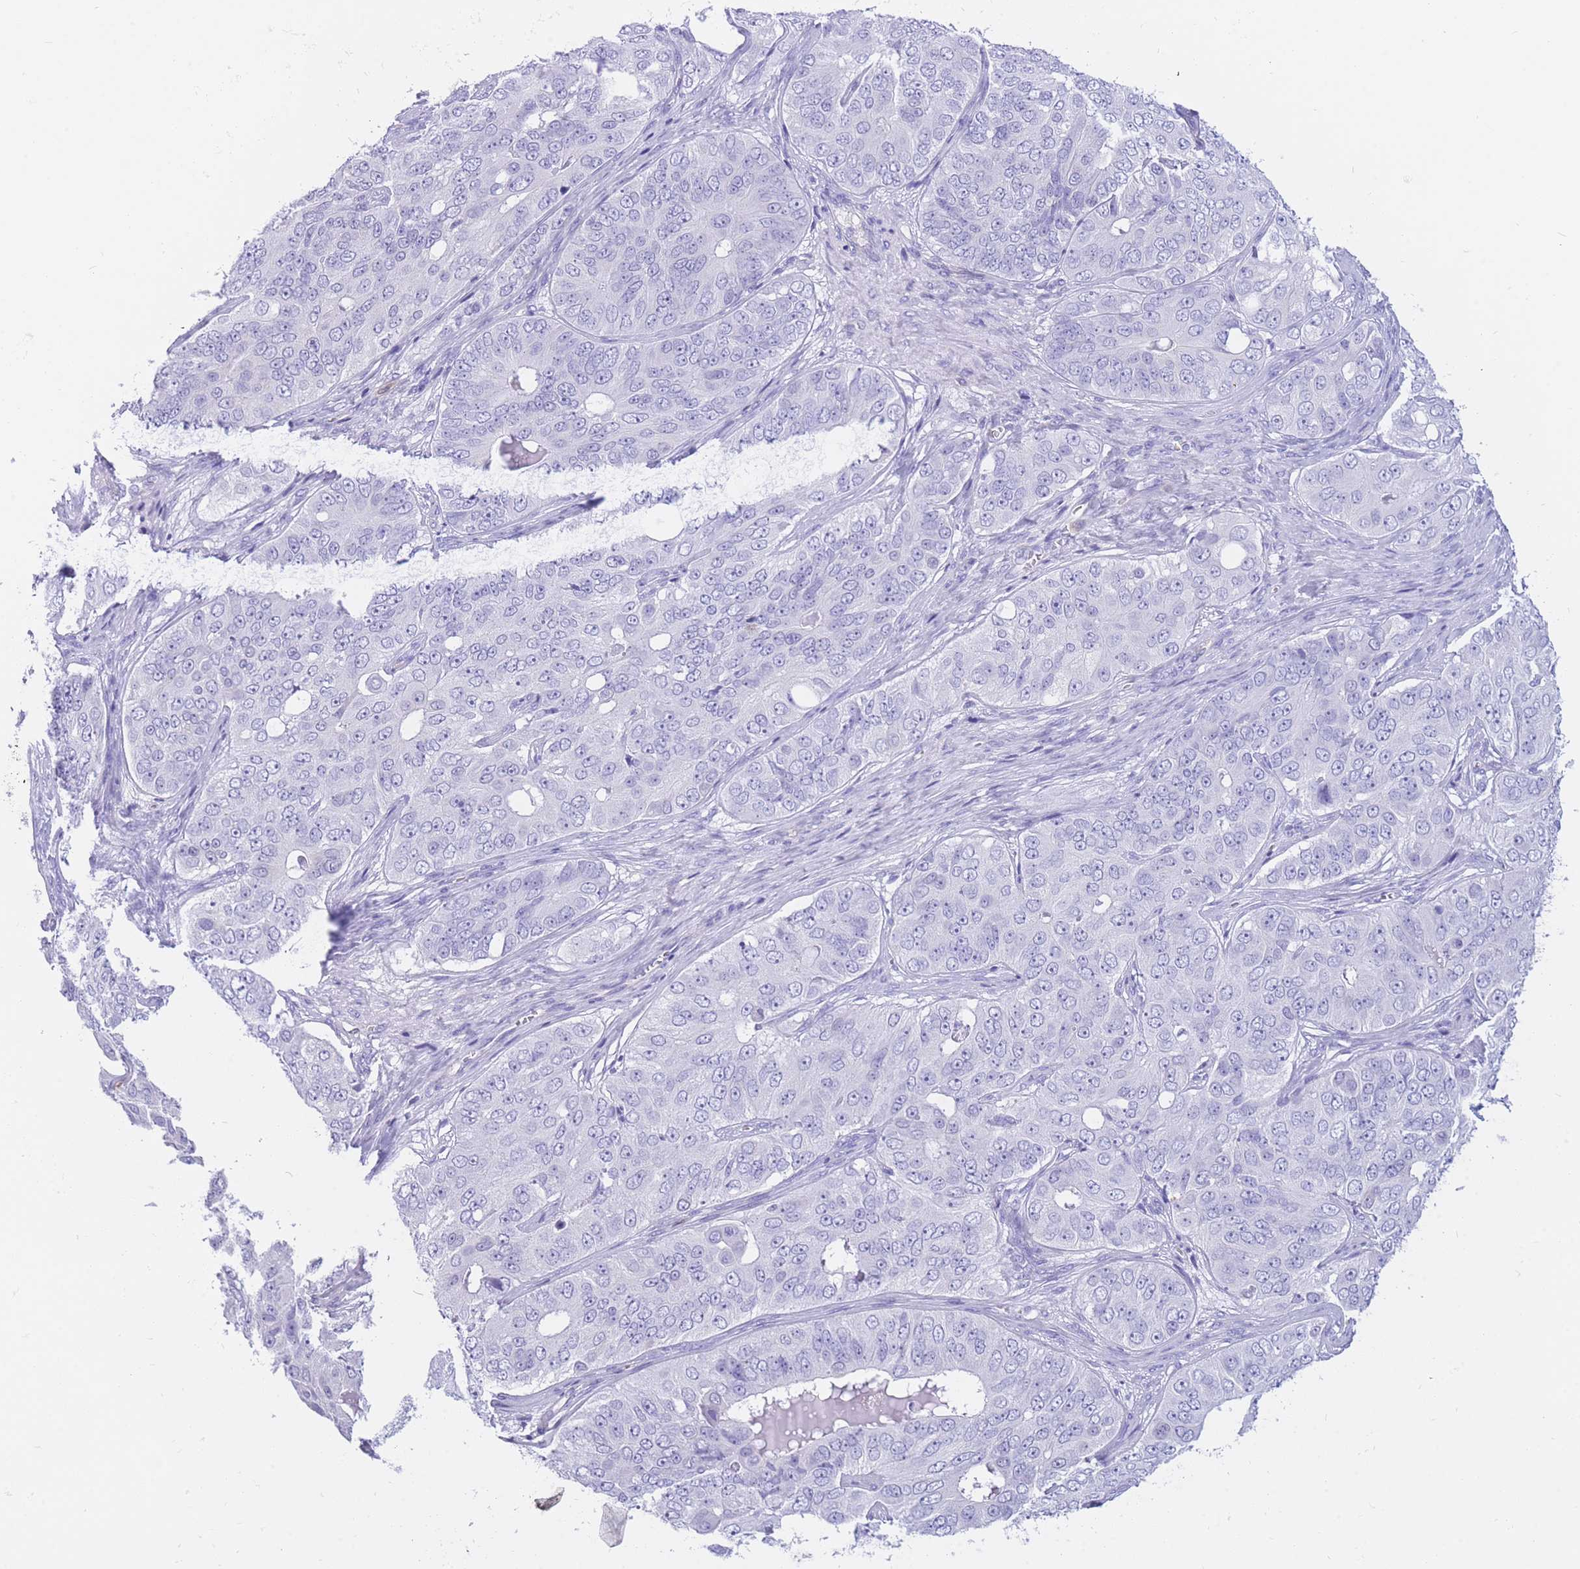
{"staining": {"intensity": "negative", "quantity": "none", "location": "none"}, "tissue": "ovarian cancer", "cell_type": "Tumor cells", "image_type": "cancer", "snomed": [{"axis": "morphology", "description": "Carcinoma, endometroid"}, {"axis": "topography", "description": "Ovary"}], "caption": "A histopathology image of ovarian cancer (endometroid carcinoma) stained for a protein displays no brown staining in tumor cells.", "gene": "SULT1A1", "patient": {"sex": "female", "age": 51}}